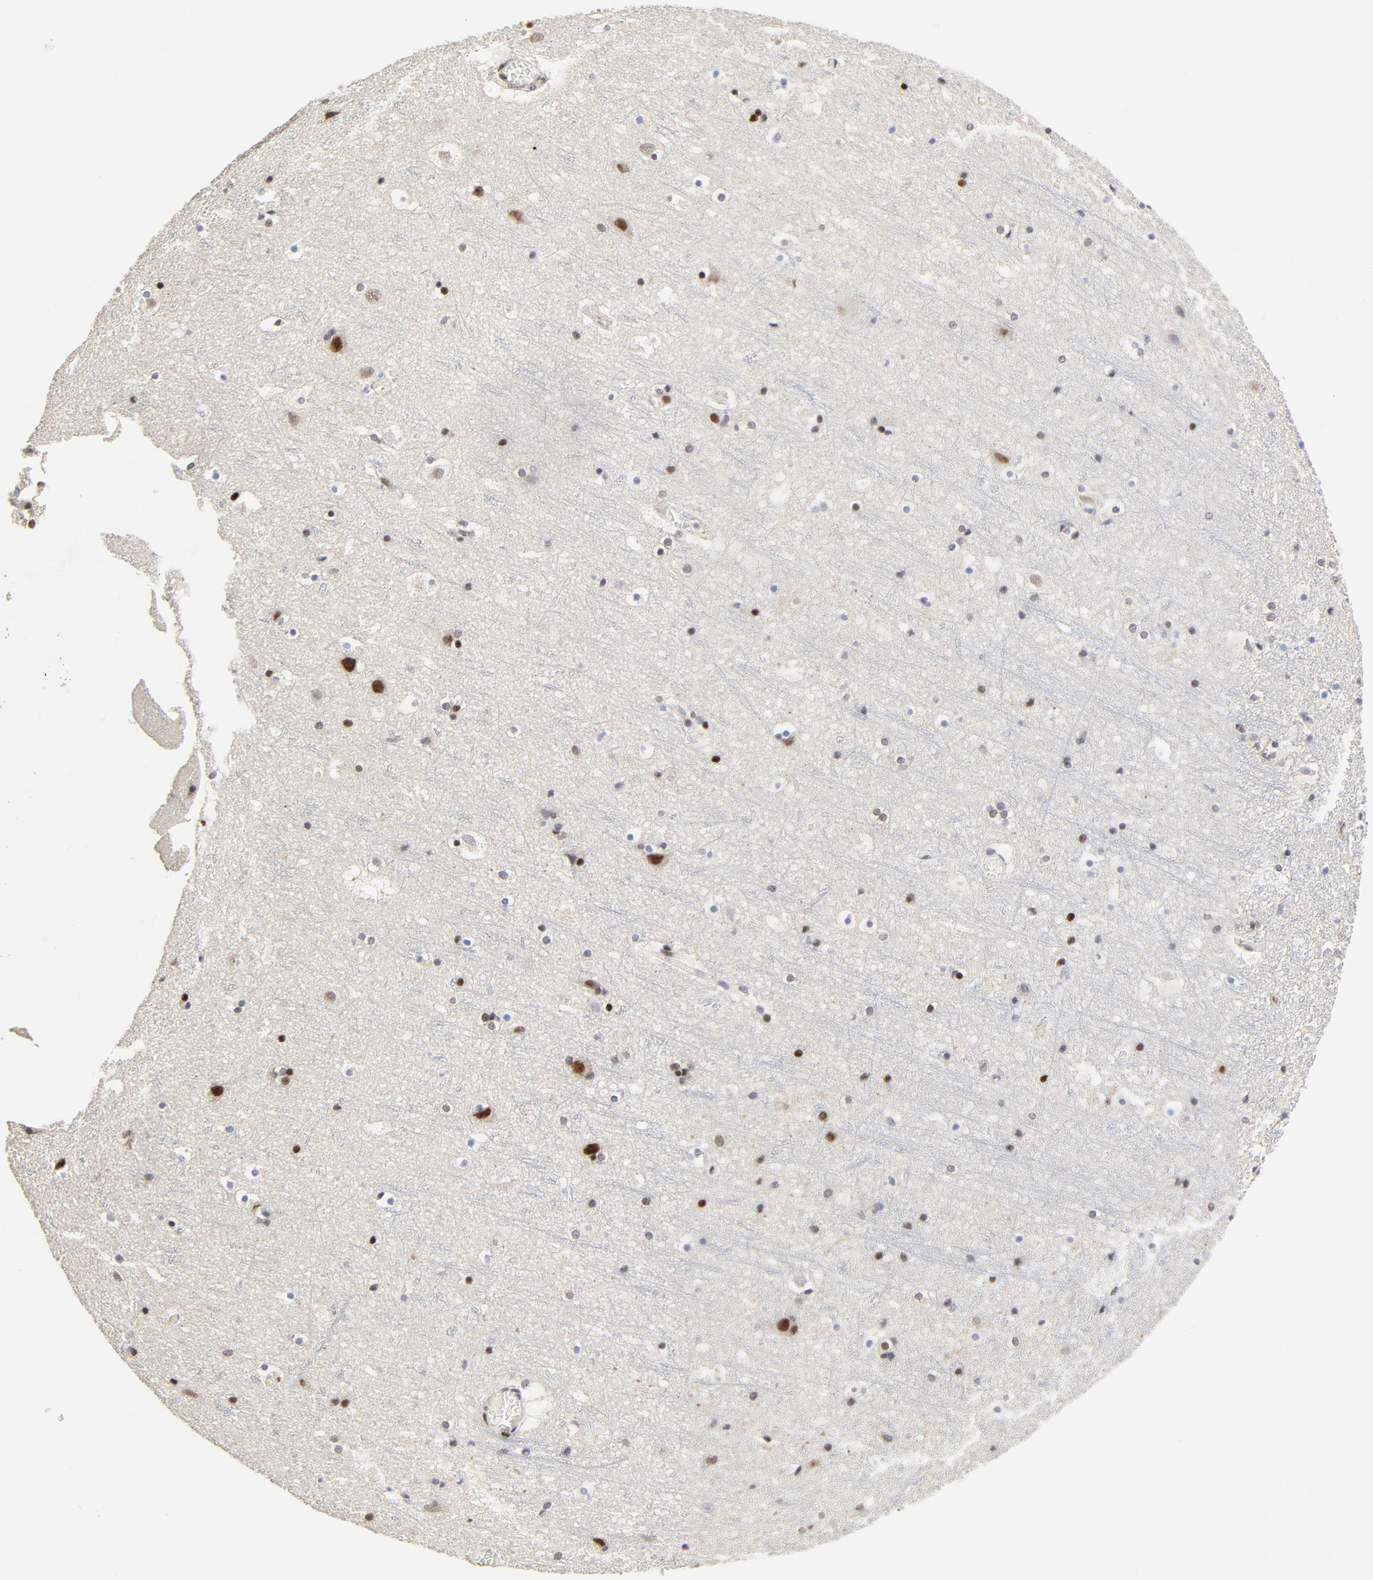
{"staining": {"intensity": "moderate", "quantity": ">75%", "location": "nuclear"}, "tissue": "cerebral cortex", "cell_type": "Endothelial cells", "image_type": "normal", "snomed": [{"axis": "morphology", "description": "Normal tissue, NOS"}, {"axis": "topography", "description": "Cerebral cortex"}], "caption": "Protein analysis of unremarkable cerebral cortex demonstrates moderate nuclear positivity in about >75% of endothelial cells.", "gene": "GTF2I", "patient": {"sex": "male", "age": 45}}